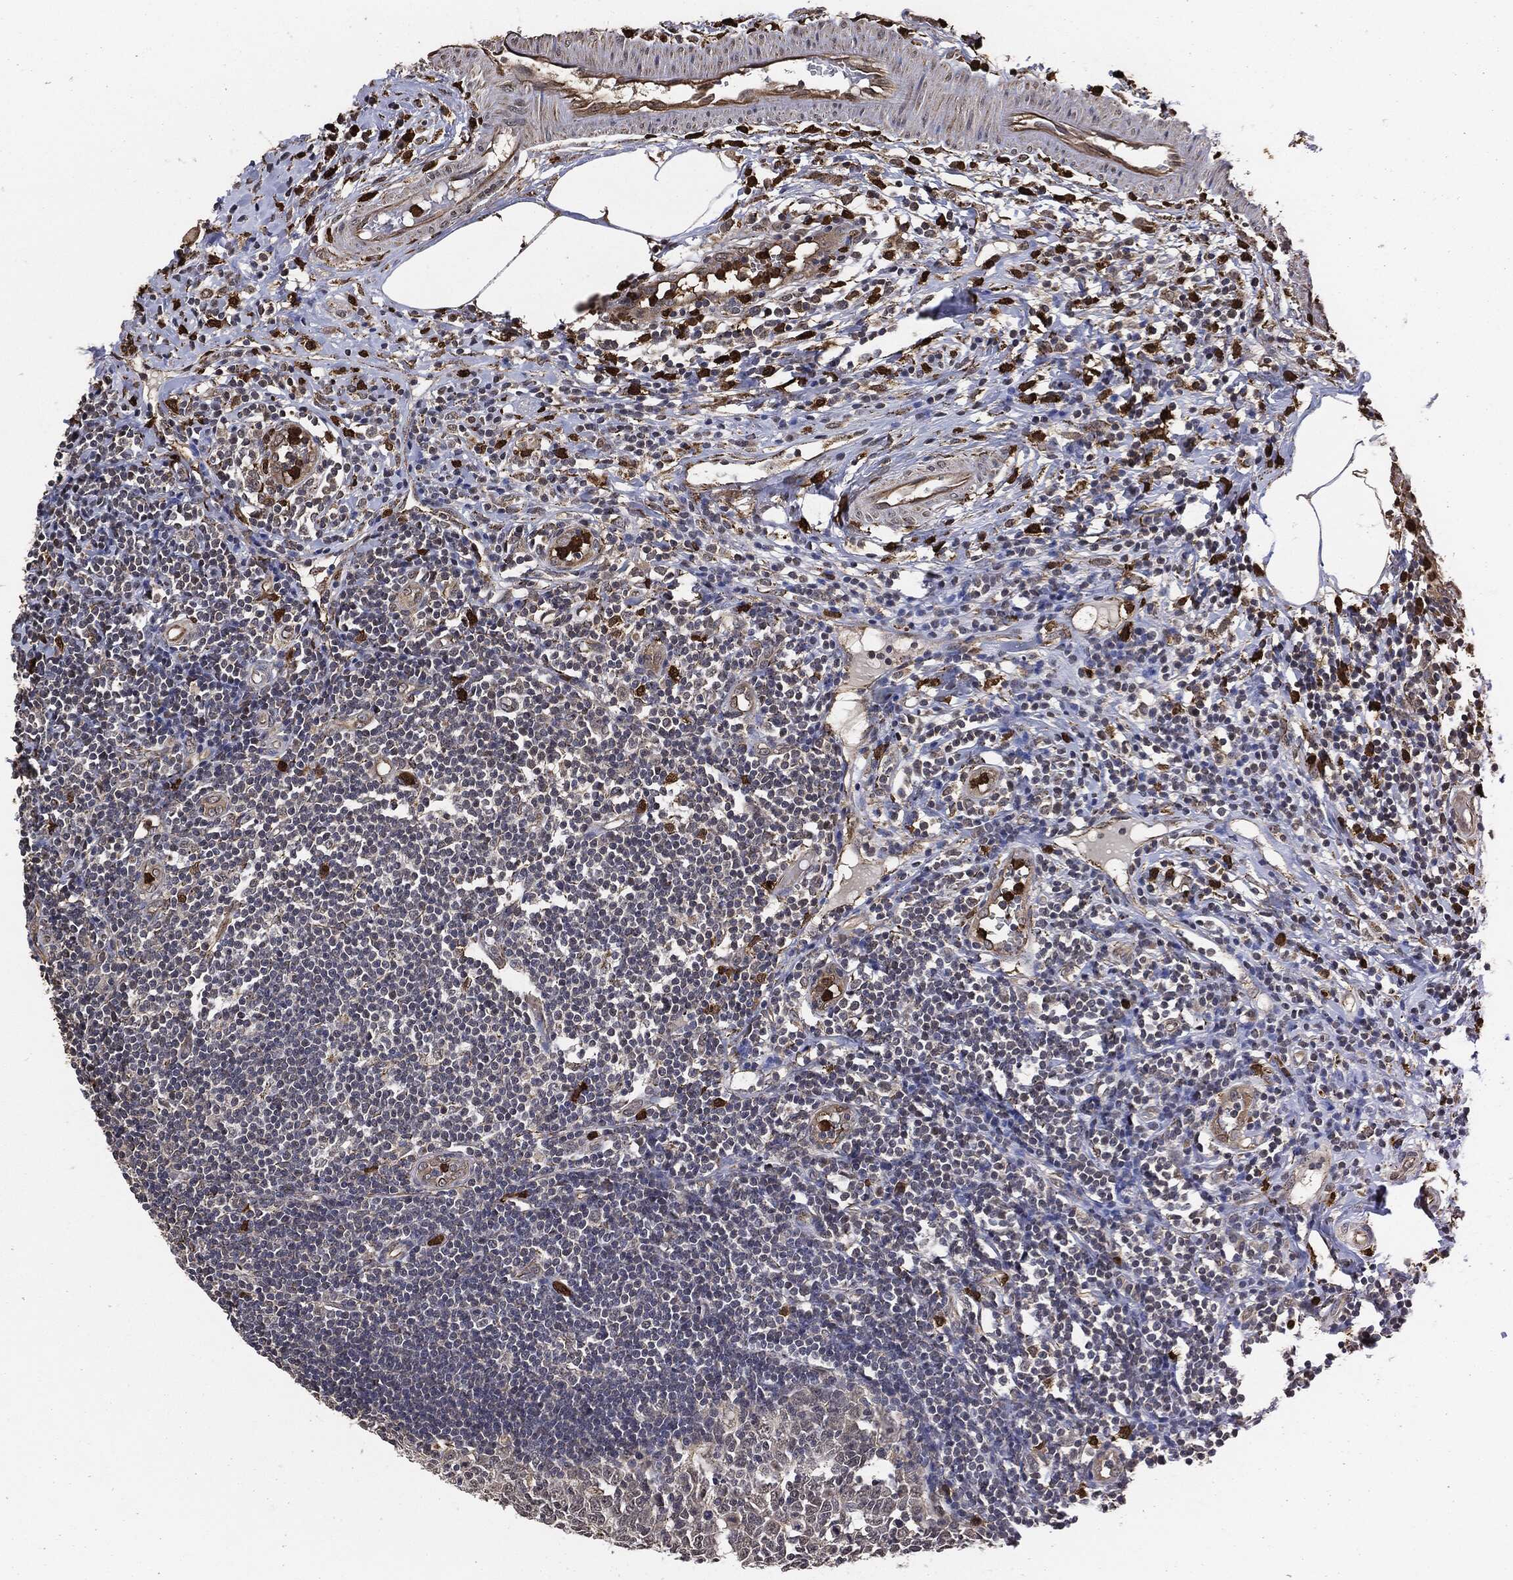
{"staining": {"intensity": "negative", "quantity": "none", "location": "none"}, "tissue": "appendix", "cell_type": "Glandular cells", "image_type": "normal", "snomed": [{"axis": "morphology", "description": "Normal tissue, NOS"}, {"axis": "morphology", "description": "Inflammation, NOS"}, {"axis": "topography", "description": "Appendix"}], "caption": "The IHC photomicrograph has no significant staining in glandular cells of appendix.", "gene": "S100A9", "patient": {"sex": "male", "age": 16}}